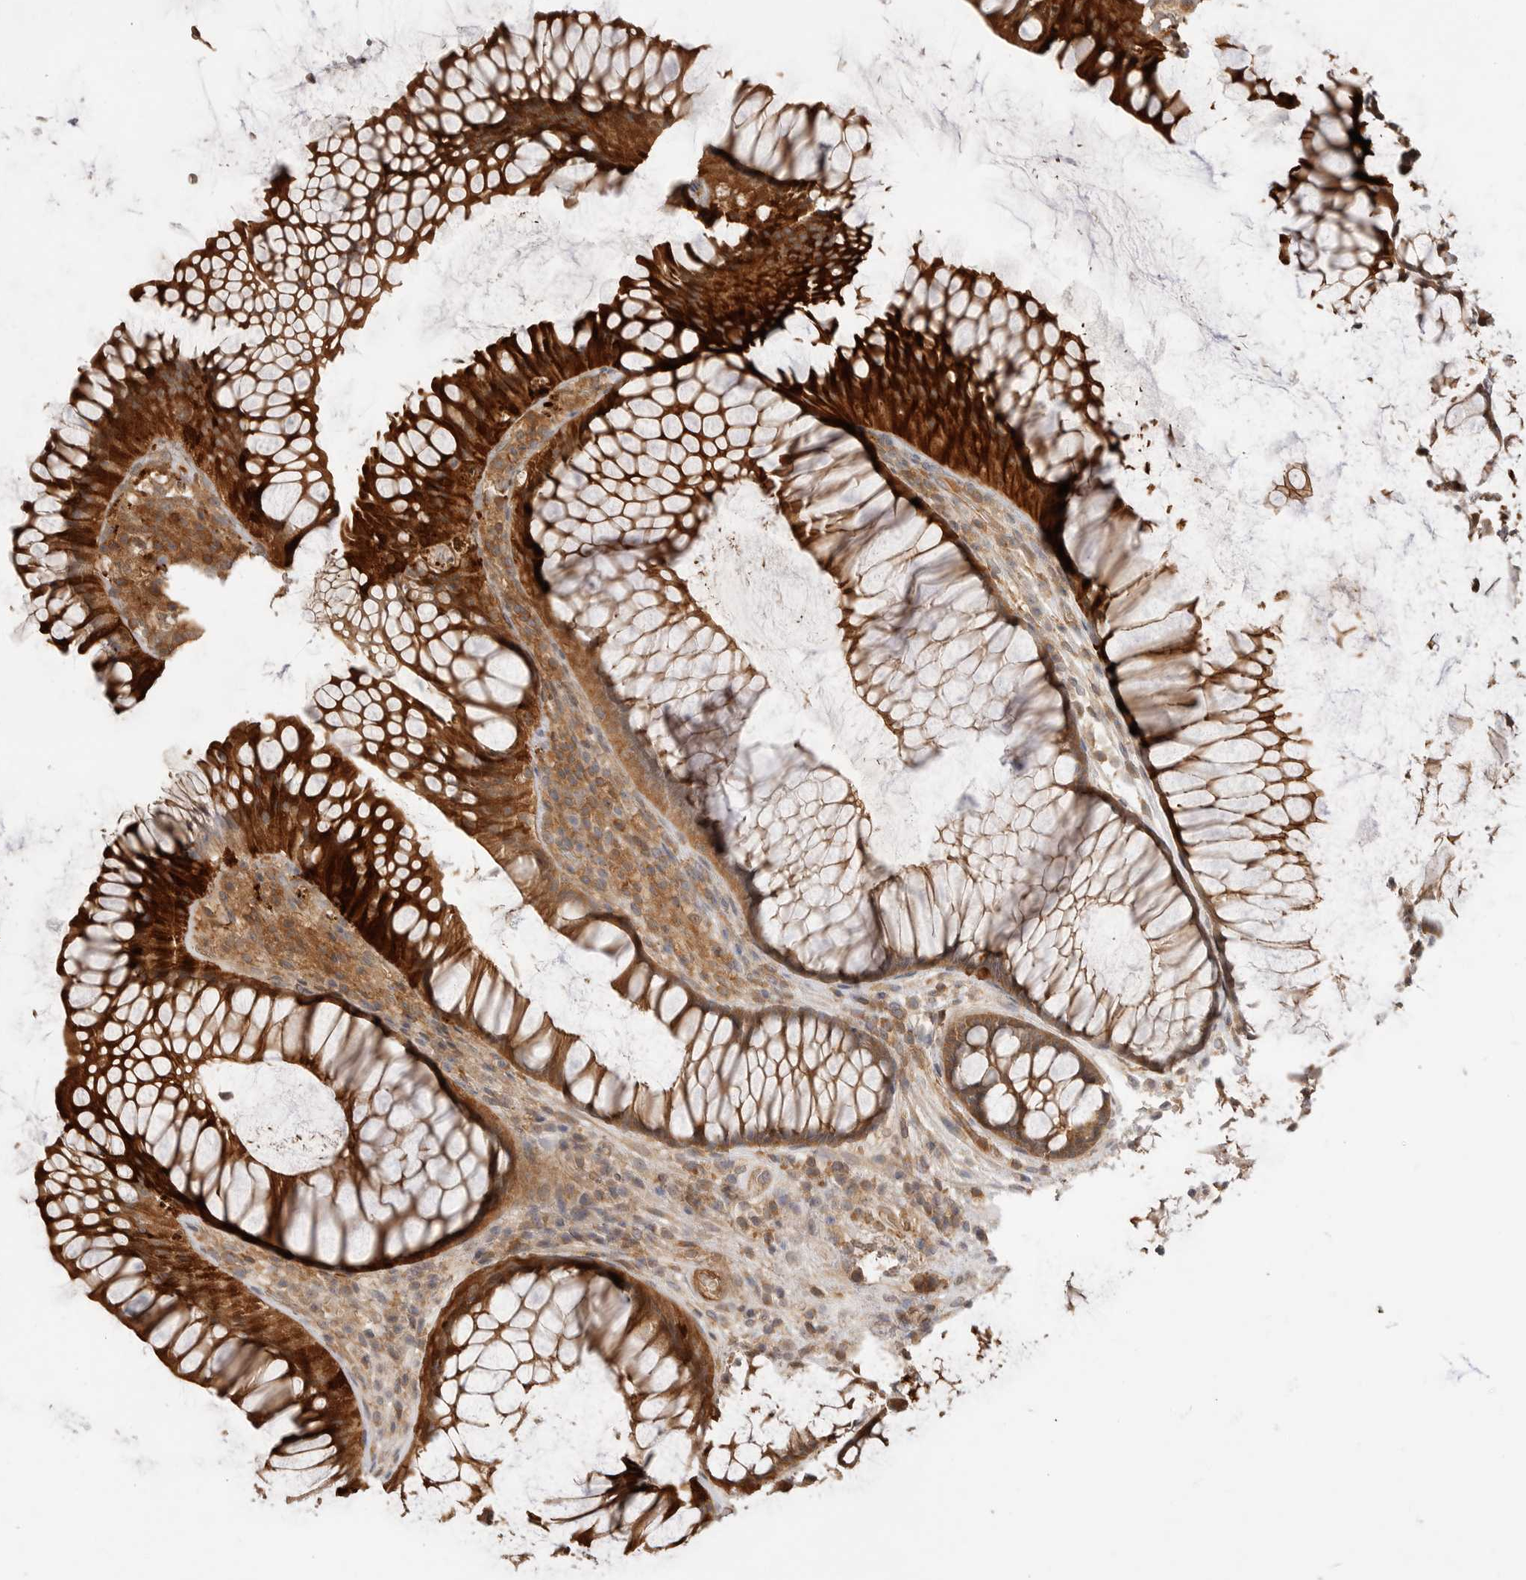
{"staining": {"intensity": "strong", "quantity": ">75%", "location": "cytoplasmic/membranous"}, "tissue": "rectum", "cell_type": "Glandular cells", "image_type": "normal", "snomed": [{"axis": "morphology", "description": "Normal tissue, NOS"}, {"axis": "topography", "description": "Rectum"}], "caption": "Glandular cells demonstrate high levels of strong cytoplasmic/membranous expression in about >75% of cells in normal rectum.", "gene": "CLDN12", "patient": {"sex": "male", "age": 51}}